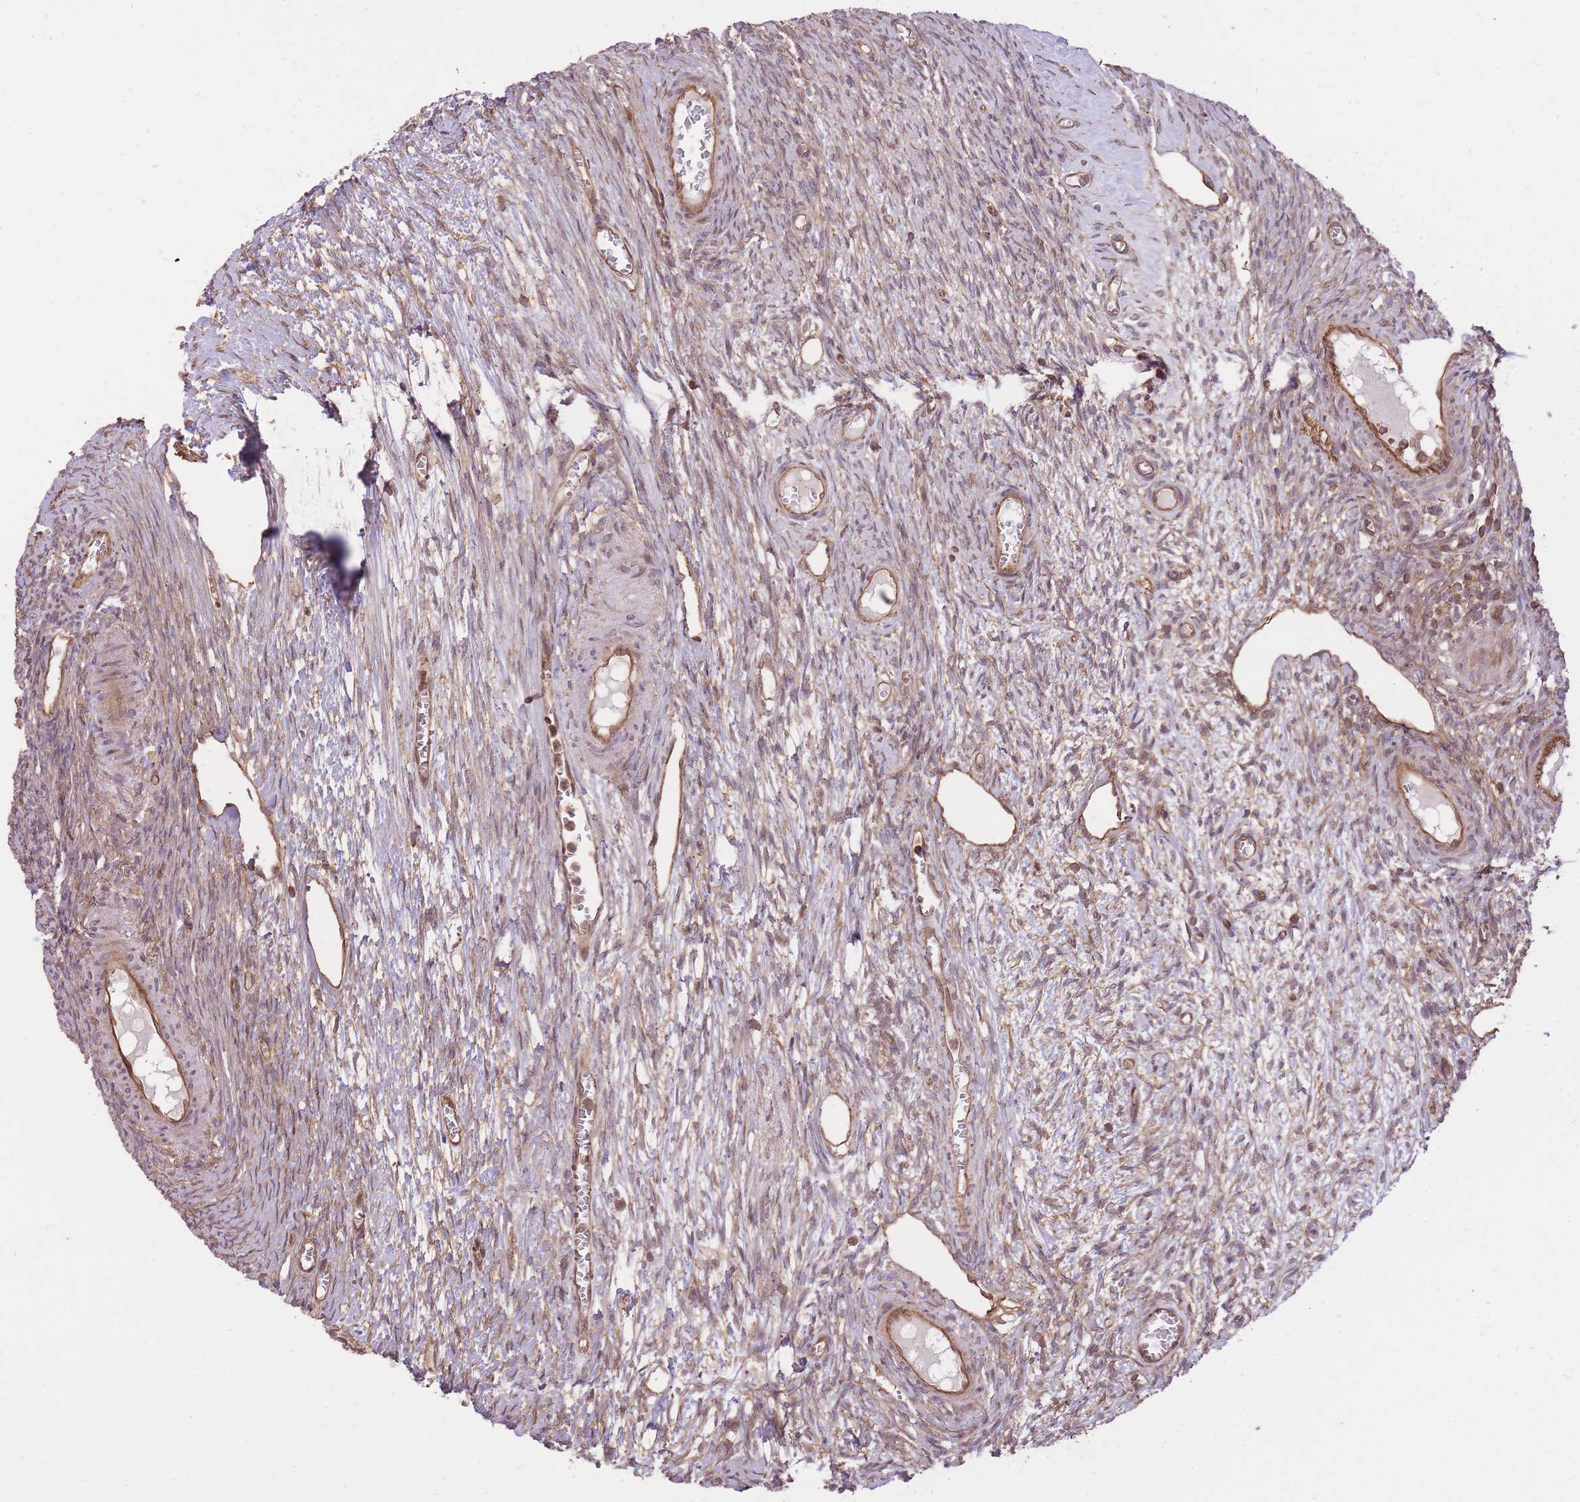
{"staining": {"intensity": "negative", "quantity": "none", "location": "none"}, "tissue": "ovary", "cell_type": "Ovarian stroma cells", "image_type": "normal", "snomed": [{"axis": "morphology", "description": "Normal tissue, NOS"}, {"axis": "topography", "description": "Ovary"}], "caption": "The IHC image has no significant staining in ovarian stroma cells of ovary.", "gene": "PLD1", "patient": {"sex": "female", "age": 44}}